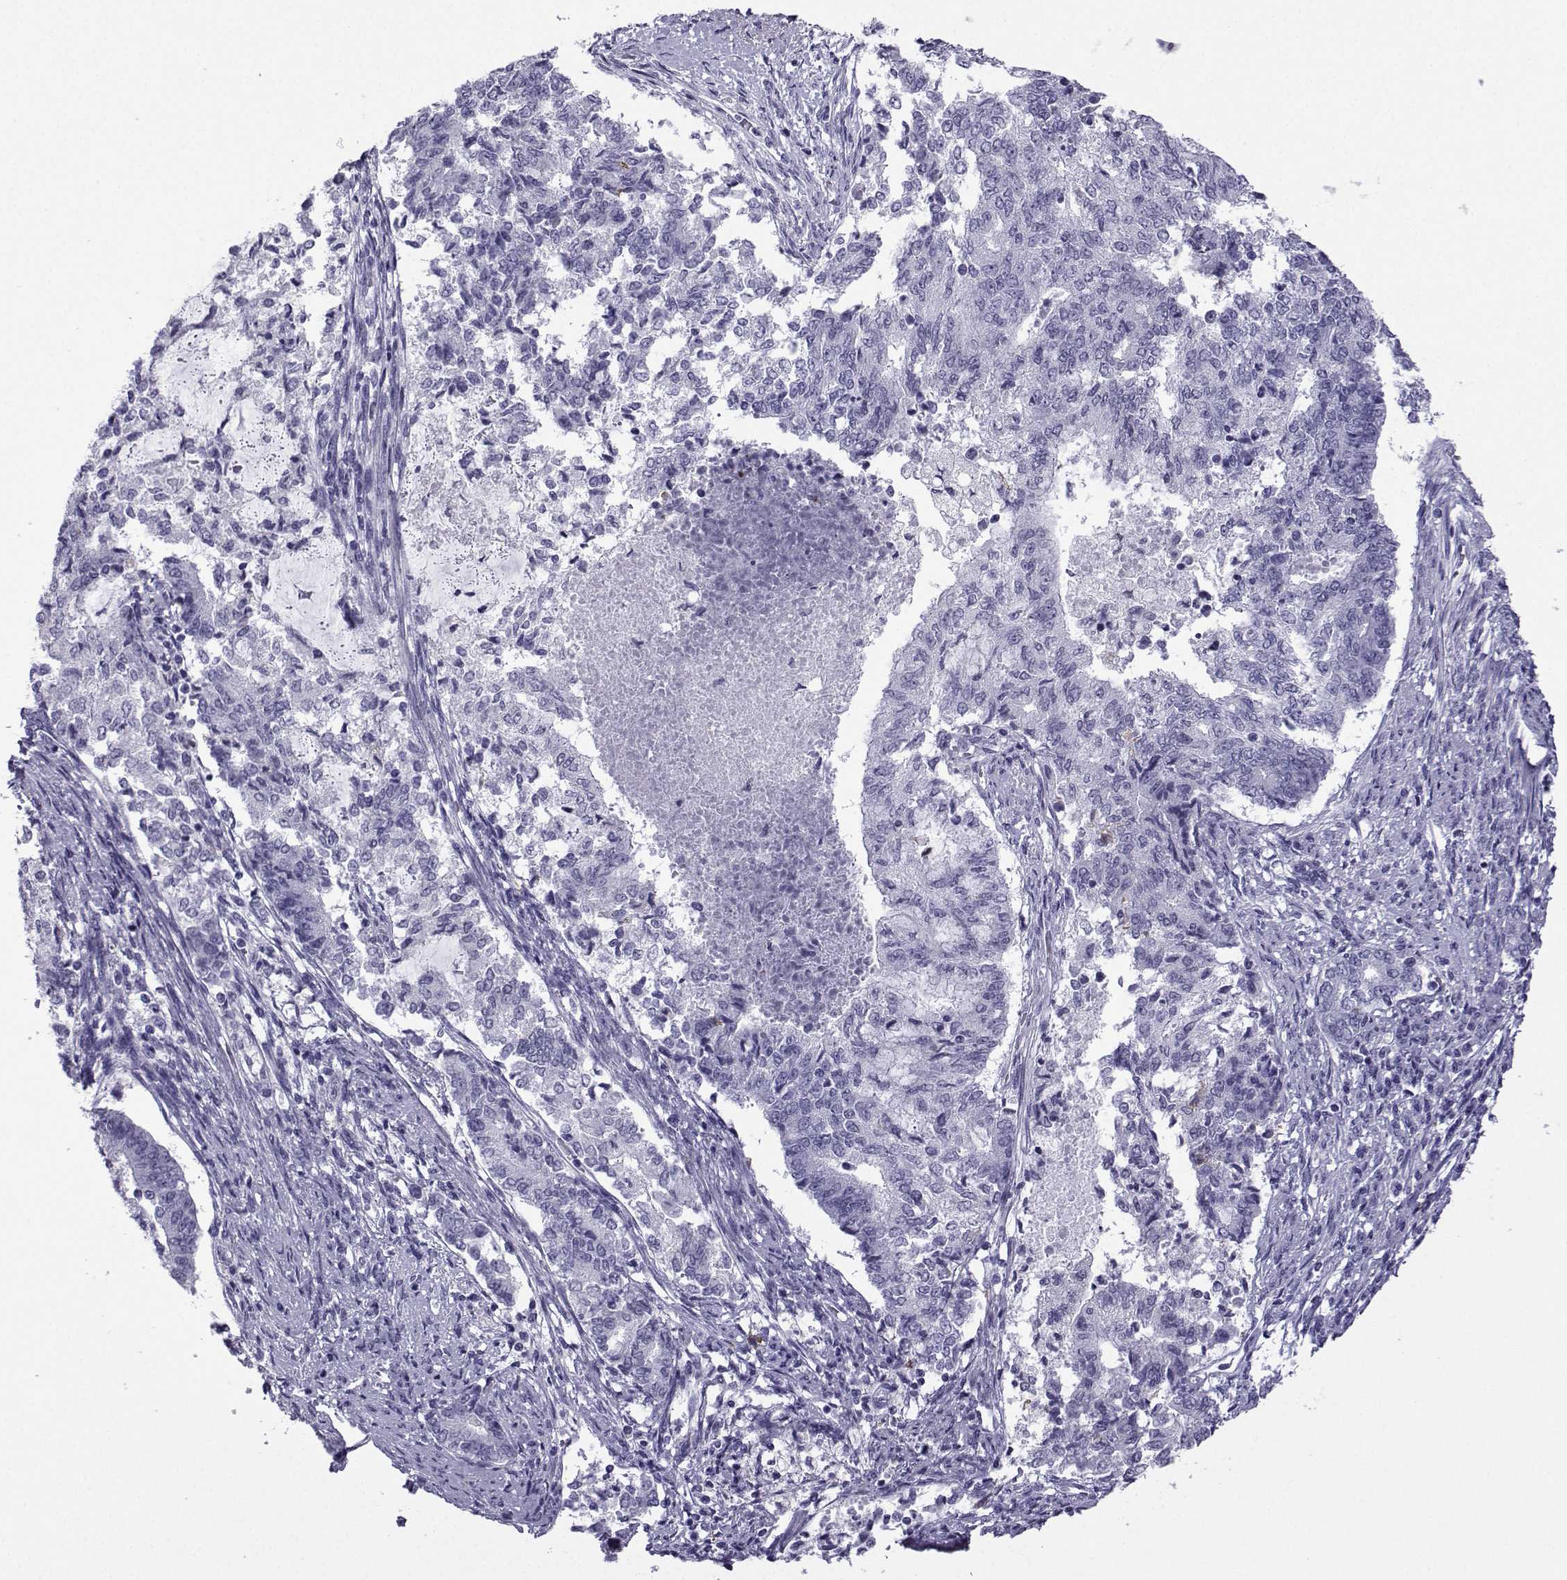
{"staining": {"intensity": "negative", "quantity": "none", "location": "none"}, "tissue": "endometrial cancer", "cell_type": "Tumor cells", "image_type": "cancer", "snomed": [{"axis": "morphology", "description": "Adenocarcinoma, NOS"}, {"axis": "topography", "description": "Endometrium"}], "caption": "Tumor cells show no significant protein expression in endometrial cancer (adenocarcinoma). (IHC, brightfield microscopy, high magnification).", "gene": "MRGBP", "patient": {"sex": "female", "age": 65}}